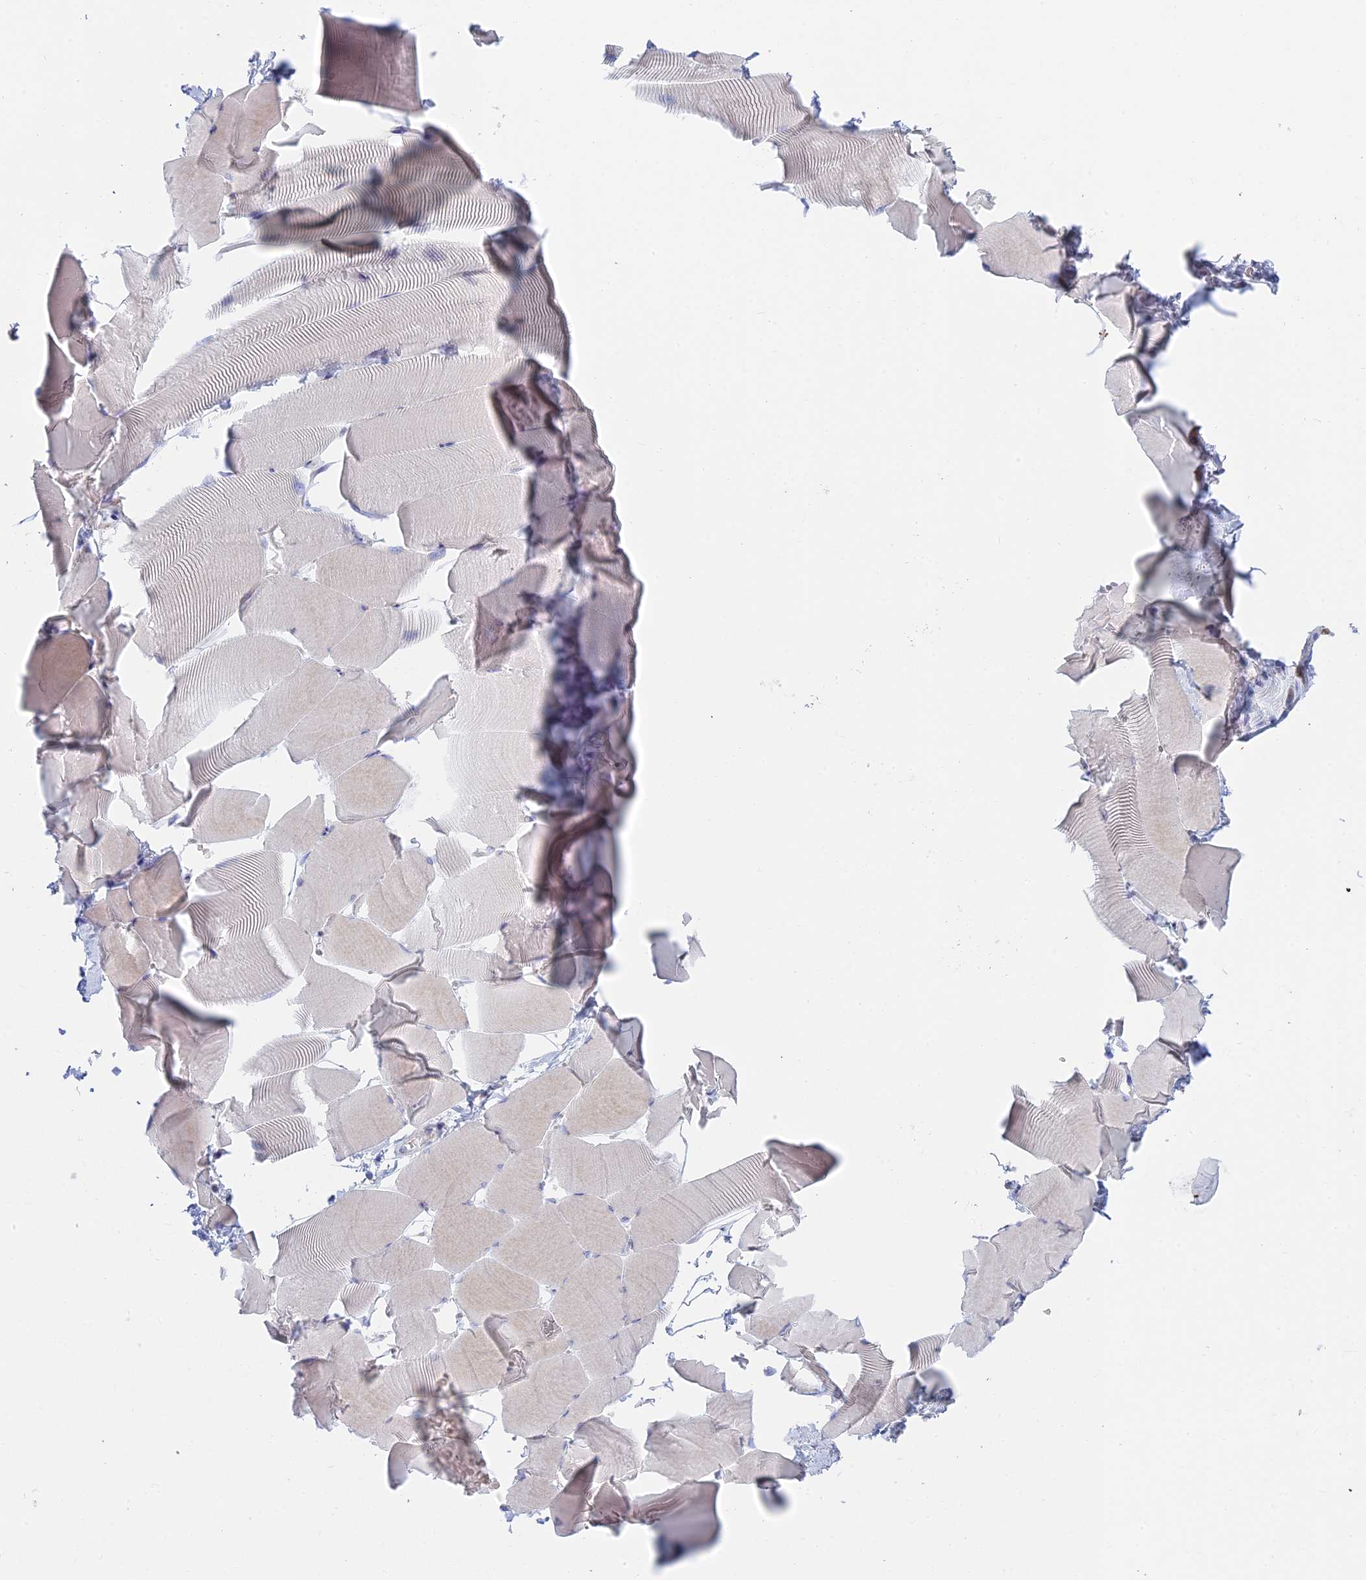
{"staining": {"intensity": "moderate", "quantity": "<25%", "location": "cytoplasmic/membranous"}, "tissue": "skeletal muscle", "cell_type": "Myocytes", "image_type": "normal", "snomed": [{"axis": "morphology", "description": "Normal tissue, NOS"}, {"axis": "topography", "description": "Skeletal muscle"}], "caption": "Brown immunohistochemical staining in benign skeletal muscle reveals moderate cytoplasmic/membranous positivity in approximately <25% of myocytes. Ihc stains the protein in brown and the nuclei are stained blue.", "gene": "STRN4", "patient": {"sex": "male", "age": 25}}